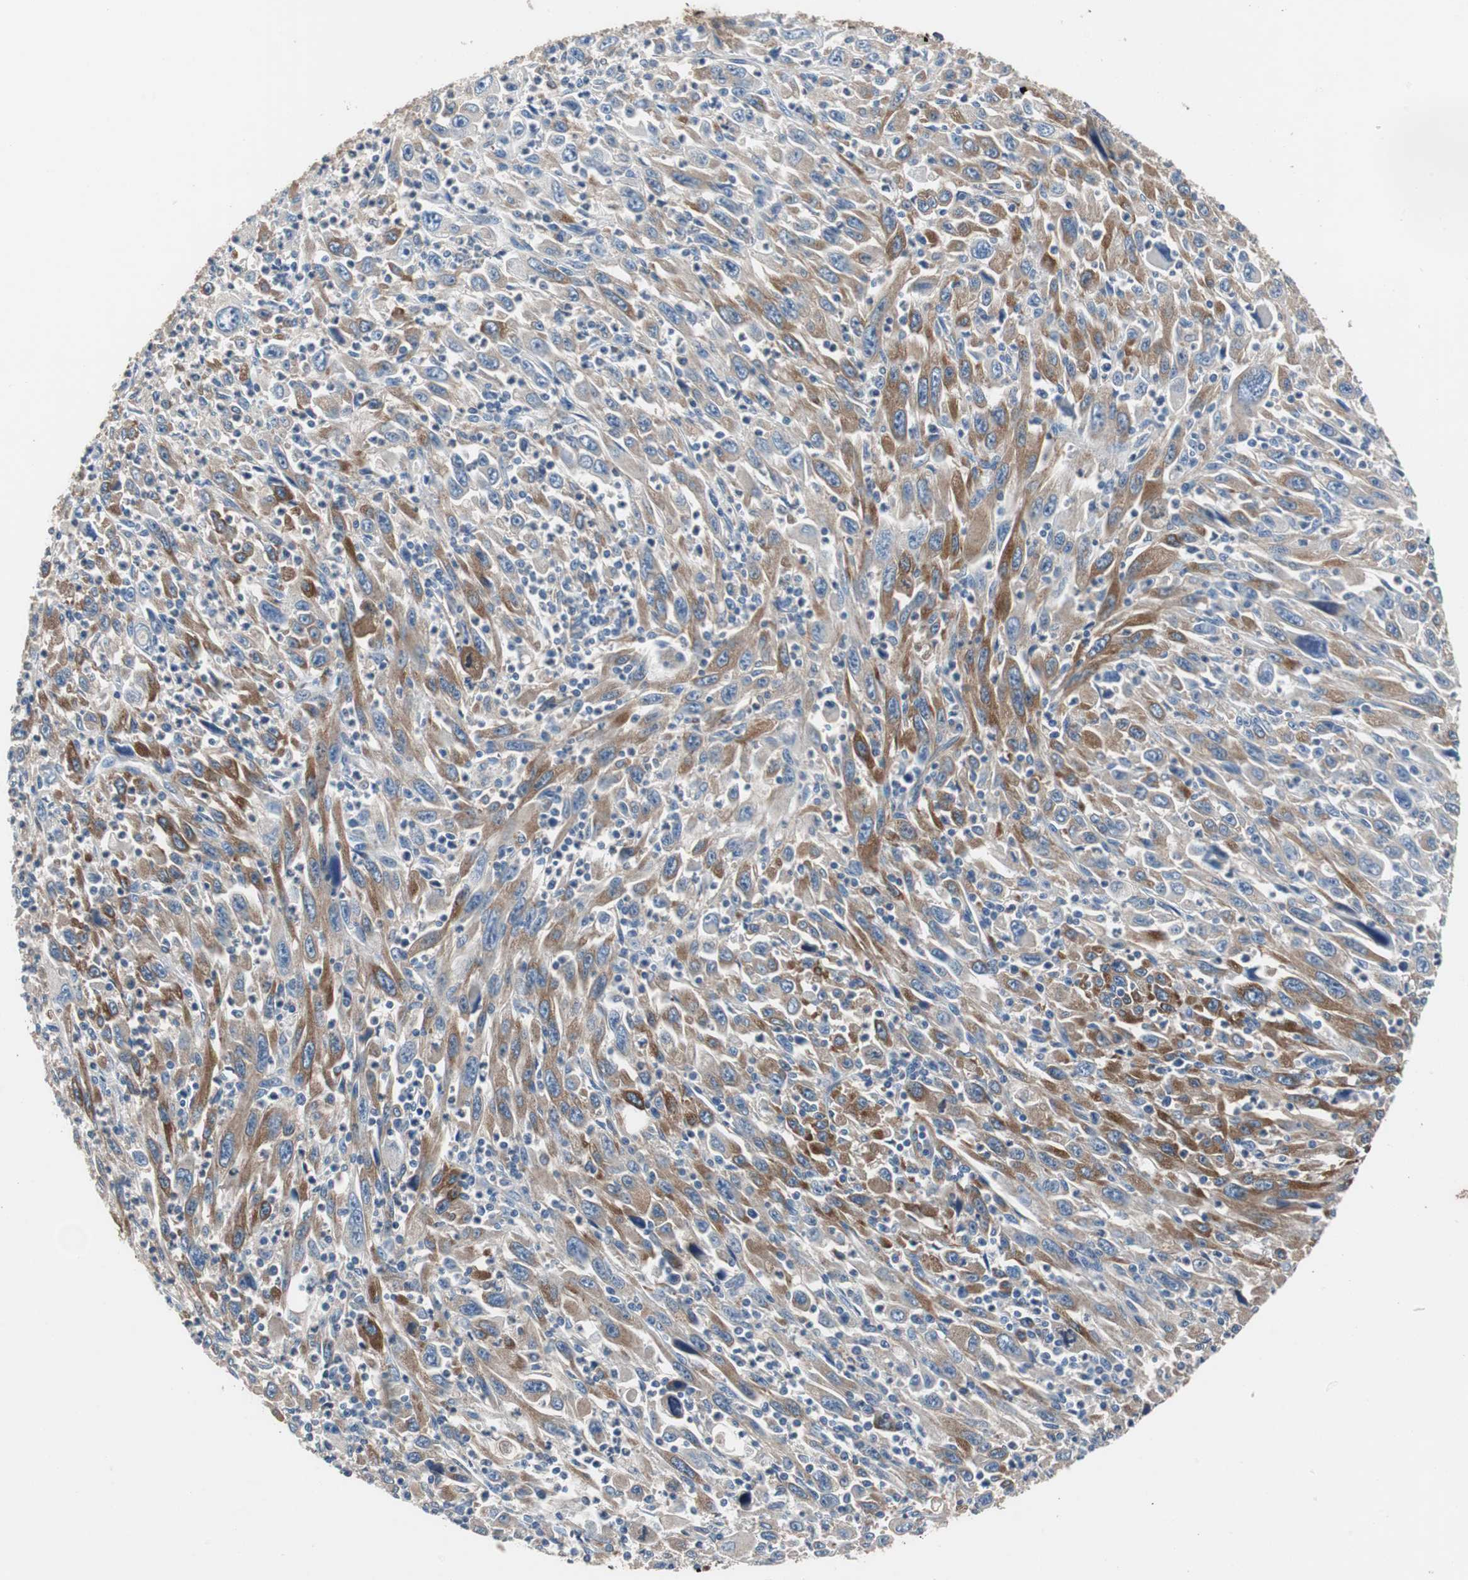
{"staining": {"intensity": "strong", "quantity": "25%-75%", "location": "cytoplasmic/membranous"}, "tissue": "melanoma", "cell_type": "Tumor cells", "image_type": "cancer", "snomed": [{"axis": "morphology", "description": "Malignant melanoma, Metastatic site"}, {"axis": "topography", "description": "Skin"}], "caption": "Protein staining by immunohistochemistry exhibits strong cytoplasmic/membranous staining in about 25%-75% of tumor cells in malignant melanoma (metastatic site).", "gene": "SORT1", "patient": {"sex": "female", "age": 56}}